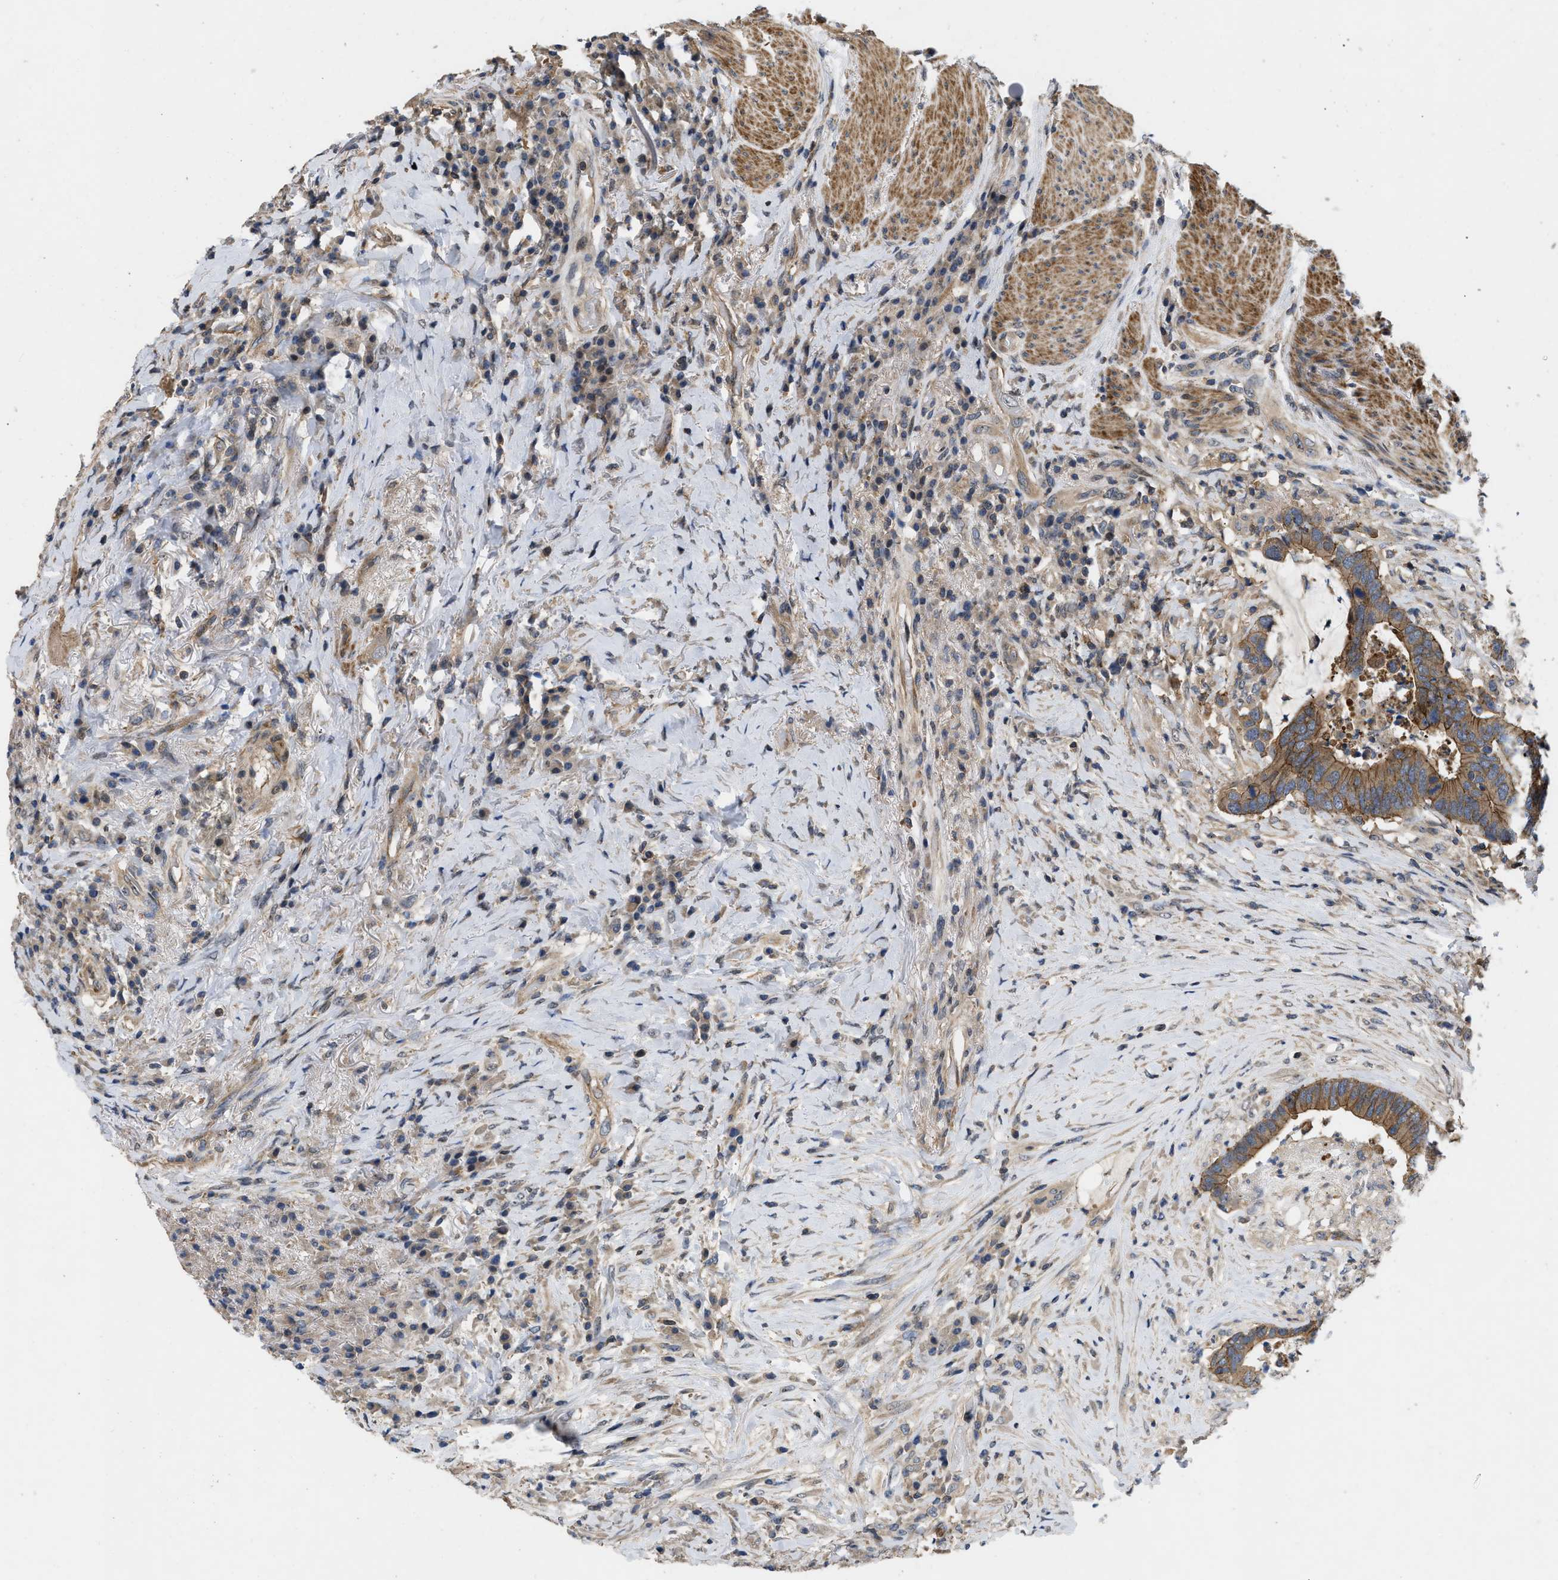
{"staining": {"intensity": "moderate", "quantity": ">75%", "location": "cytoplasmic/membranous"}, "tissue": "colorectal cancer", "cell_type": "Tumor cells", "image_type": "cancer", "snomed": [{"axis": "morphology", "description": "Adenocarcinoma, NOS"}, {"axis": "topography", "description": "Rectum"}], "caption": "Colorectal cancer (adenocarcinoma) stained with a protein marker exhibits moderate staining in tumor cells.", "gene": "PRDM14", "patient": {"sex": "female", "age": 89}}